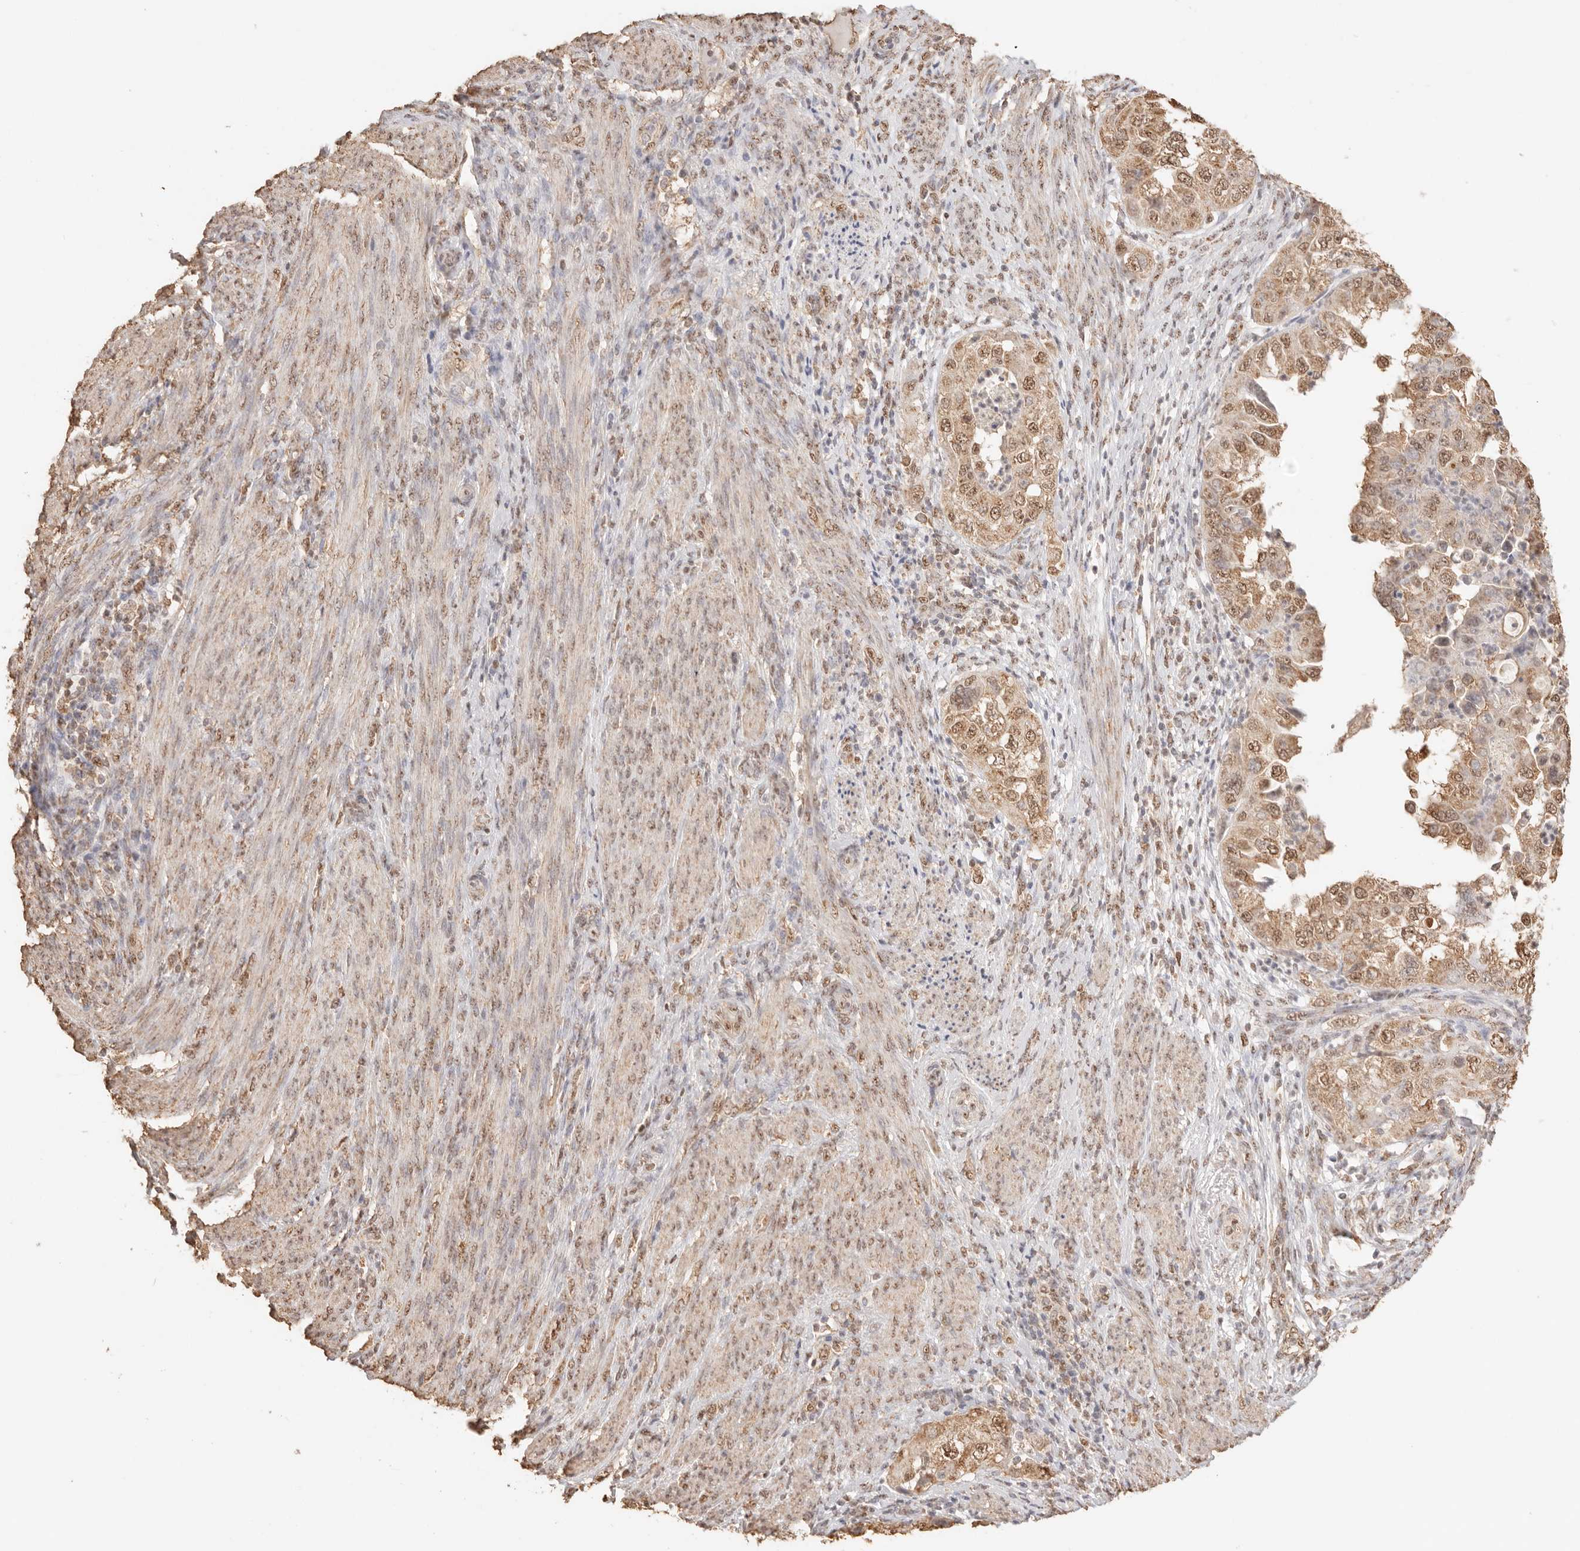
{"staining": {"intensity": "moderate", "quantity": ">75%", "location": "cytoplasmic/membranous,nuclear"}, "tissue": "endometrial cancer", "cell_type": "Tumor cells", "image_type": "cancer", "snomed": [{"axis": "morphology", "description": "Adenocarcinoma, NOS"}, {"axis": "topography", "description": "Endometrium"}], "caption": "Endometrial cancer (adenocarcinoma) stained with a brown dye shows moderate cytoplasmic/membranous and nuclear positive positivity in about >75% of tumor cells.", "gene": "IL1R2", "patient": {"sex": "female", "age": 85}}